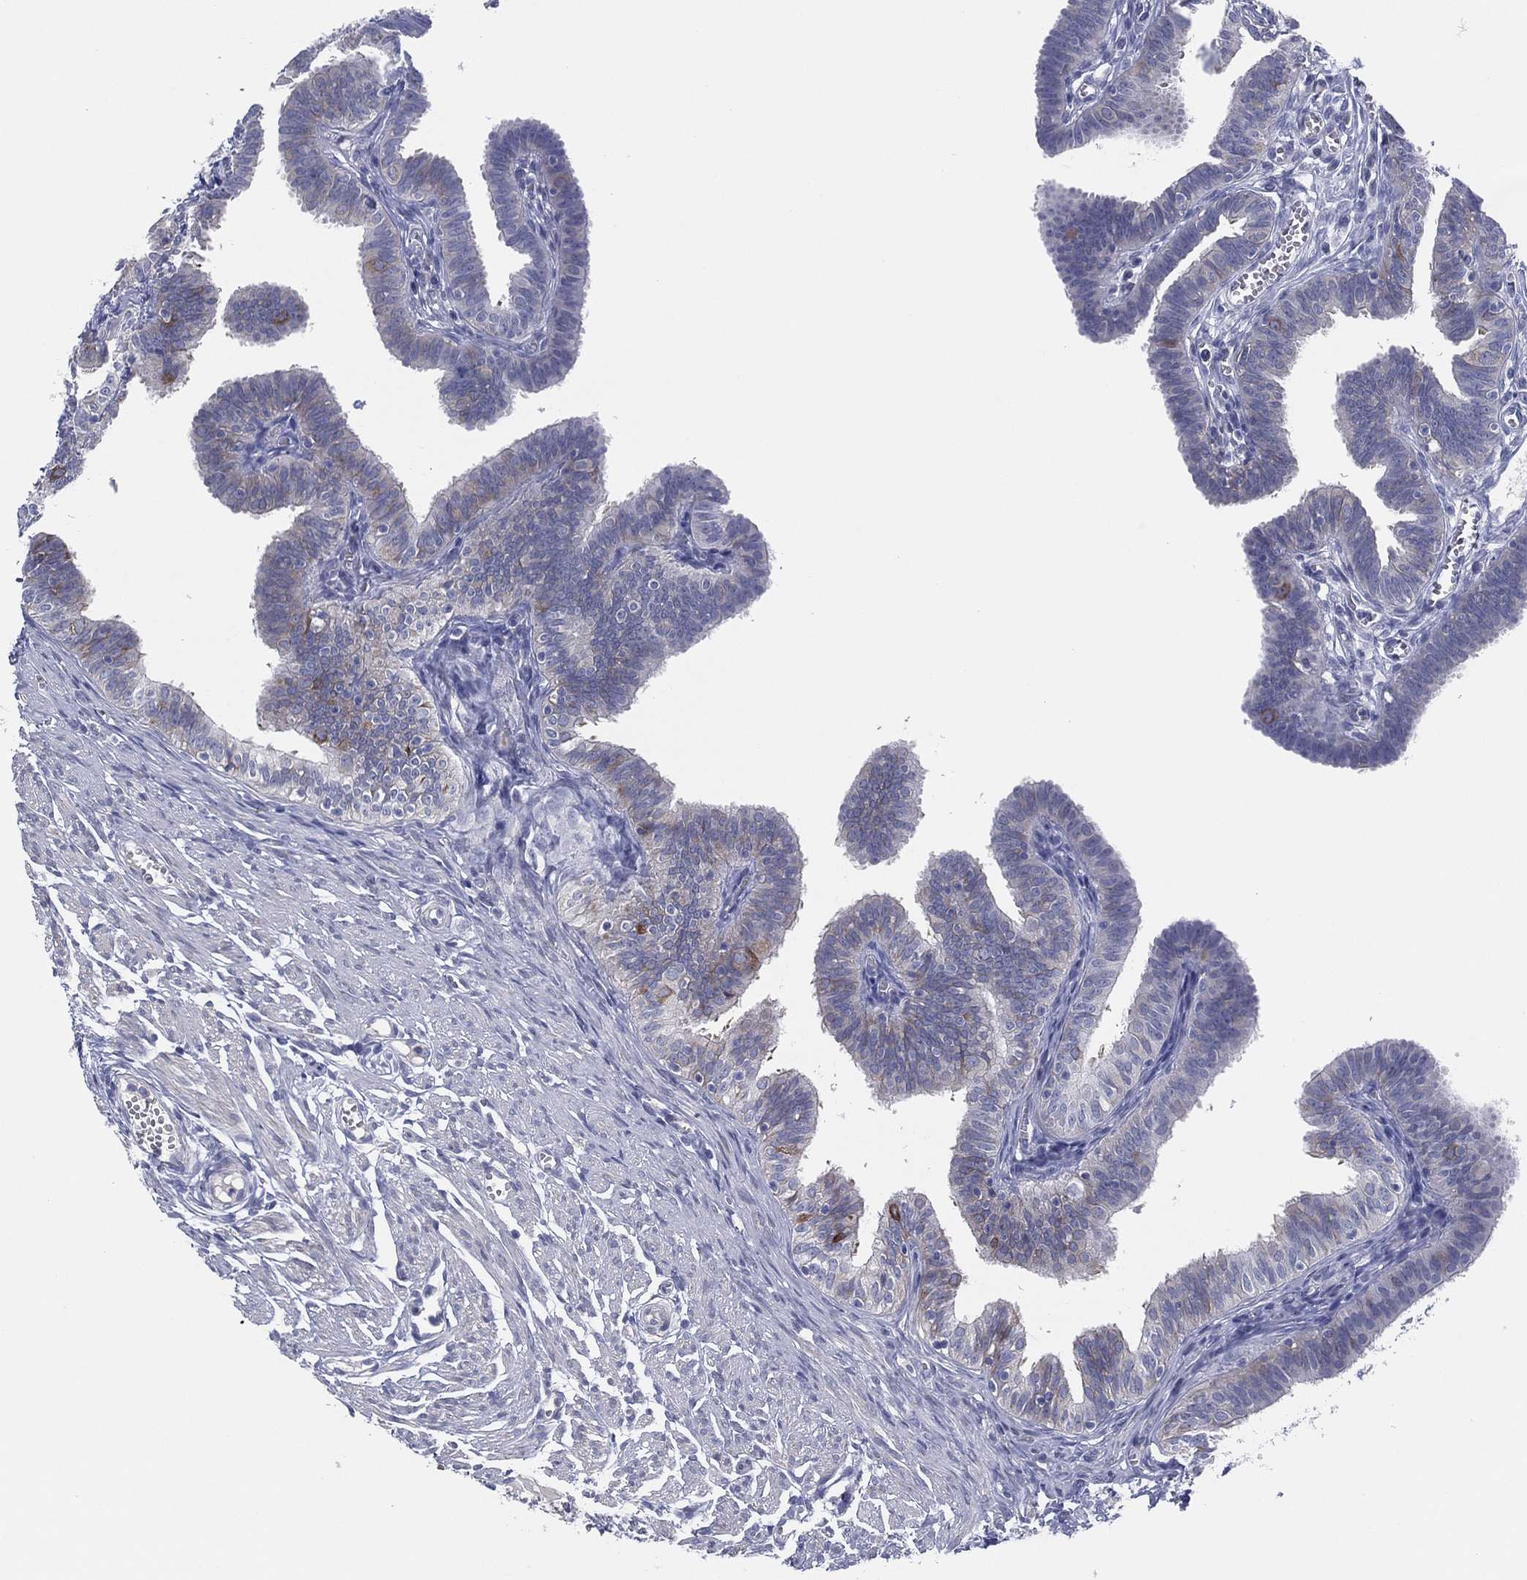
{"staining": {"intensity": "weak", "quantity": "<25%", "location": "cytoplasmic/membranous"}, "tissue": "fallopian tube", "cell_type": "Glandular cells", "image_type": "normal", "snomed": [{"axis": "morphology", "description": "Normal tissue, NOS"}, {"axis": "topography", "description": "Fallopian tube"}], "caption": "Human fallopian tube stained for a protein using IHC shows no positivity in glandular cells.", "gene": "HEATR4", "patient": {"sex": "female", "age": 25}}